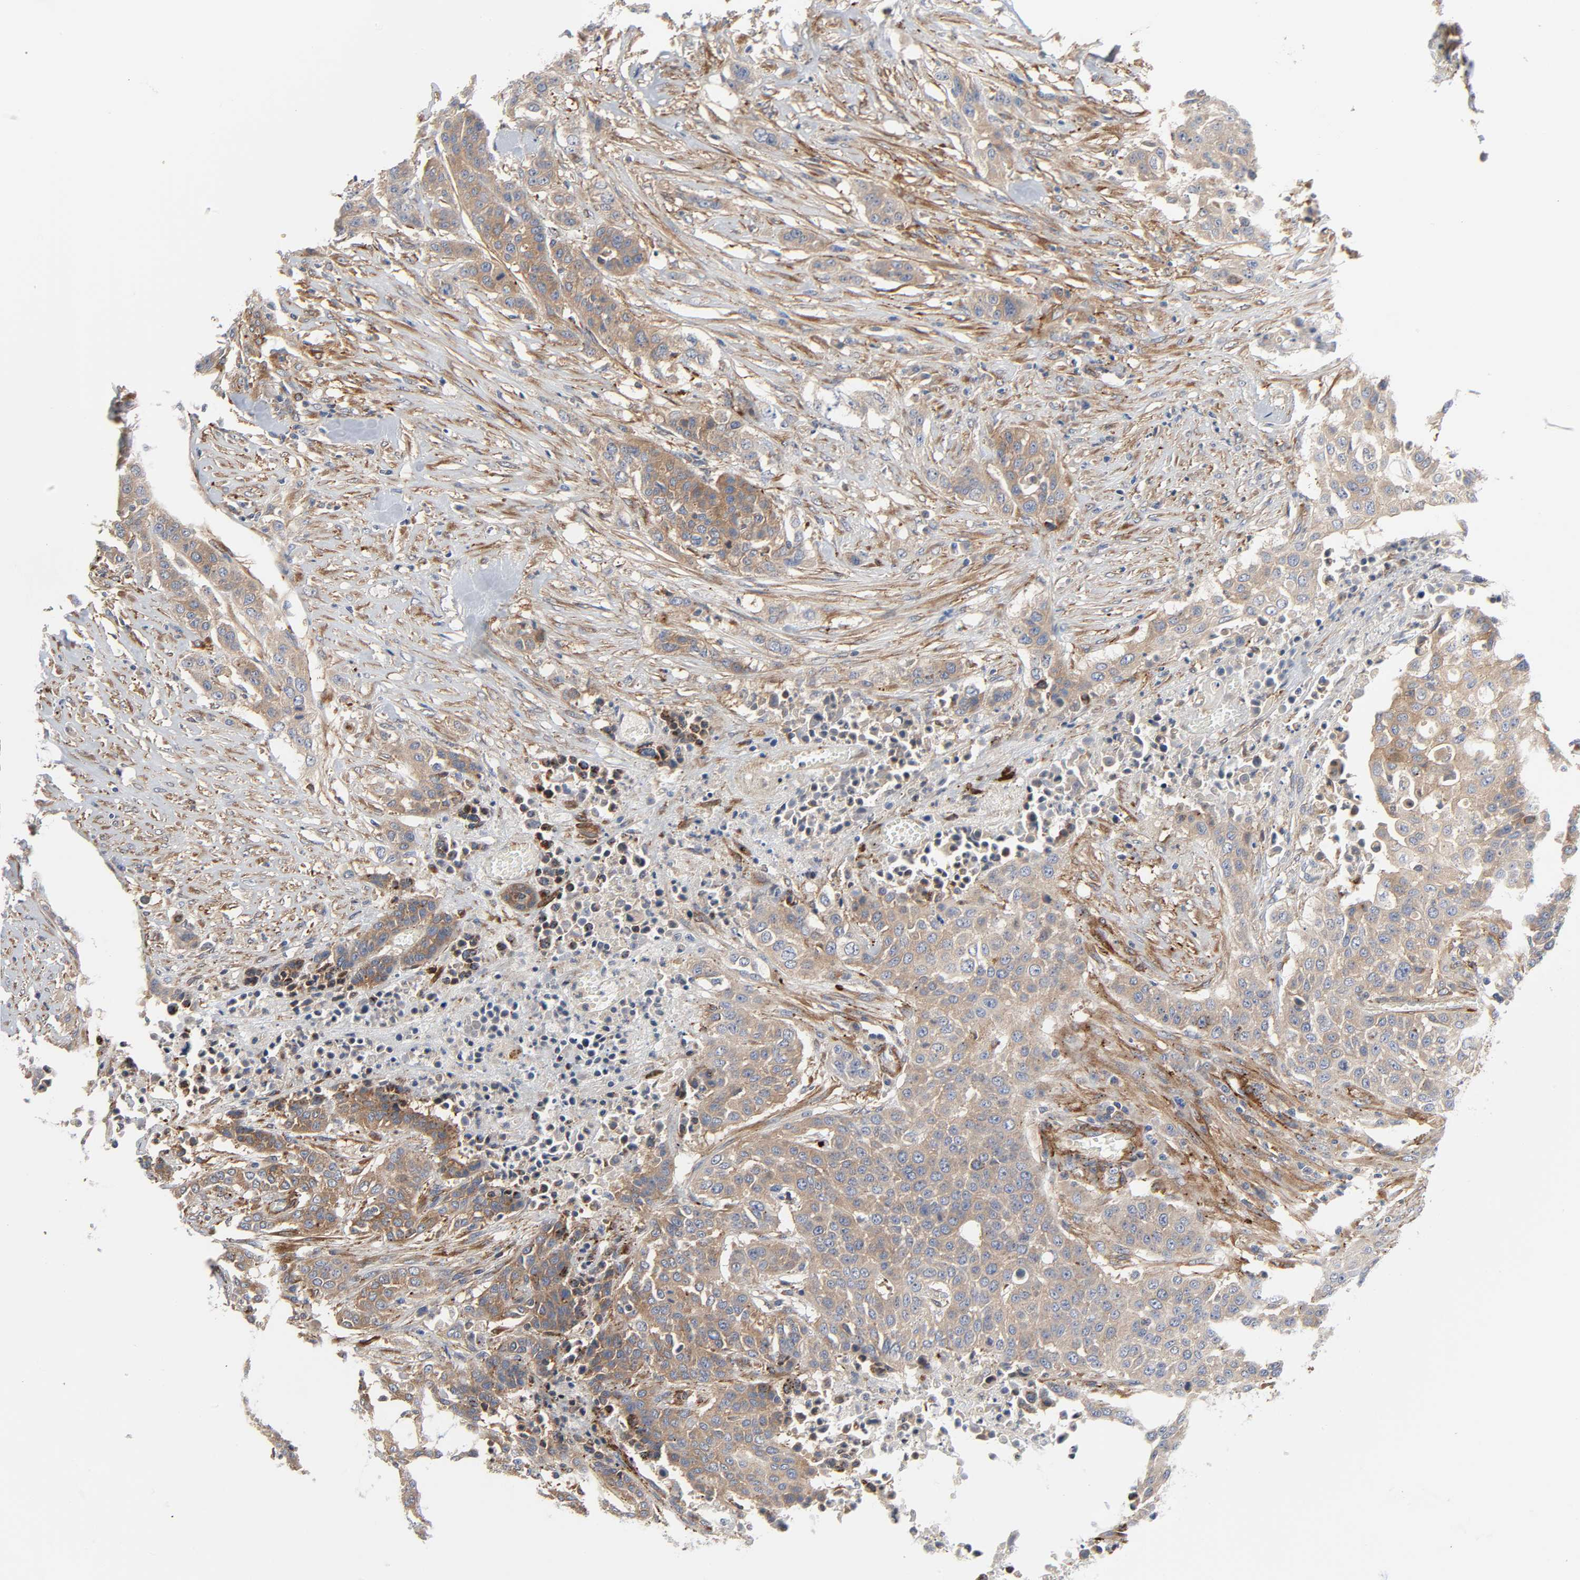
{"staining": {"intensity": "moderate", "quantity": "25%-75%", "location": "cytoplasmic/membranous"}, "tissue": "urothelial cancer", "cell_type": "Tumor cells", "image_type": "cancer", "snomed": [{"axis": "morphology", "description": "Urothelial carcinoma, High grade"}, {"axis": "topography", "description": "Urinary bladder"}], "caption": "This micrograph reveals immunohistochemistry staining of human high-grade urothelial carcinoma, with medium moderate cytoplasmic/membranous expression in approximately 25%-75% of tumor cells.", "gene": "ARHGAP1", "patient": {"sex": "male", "age": 74}}